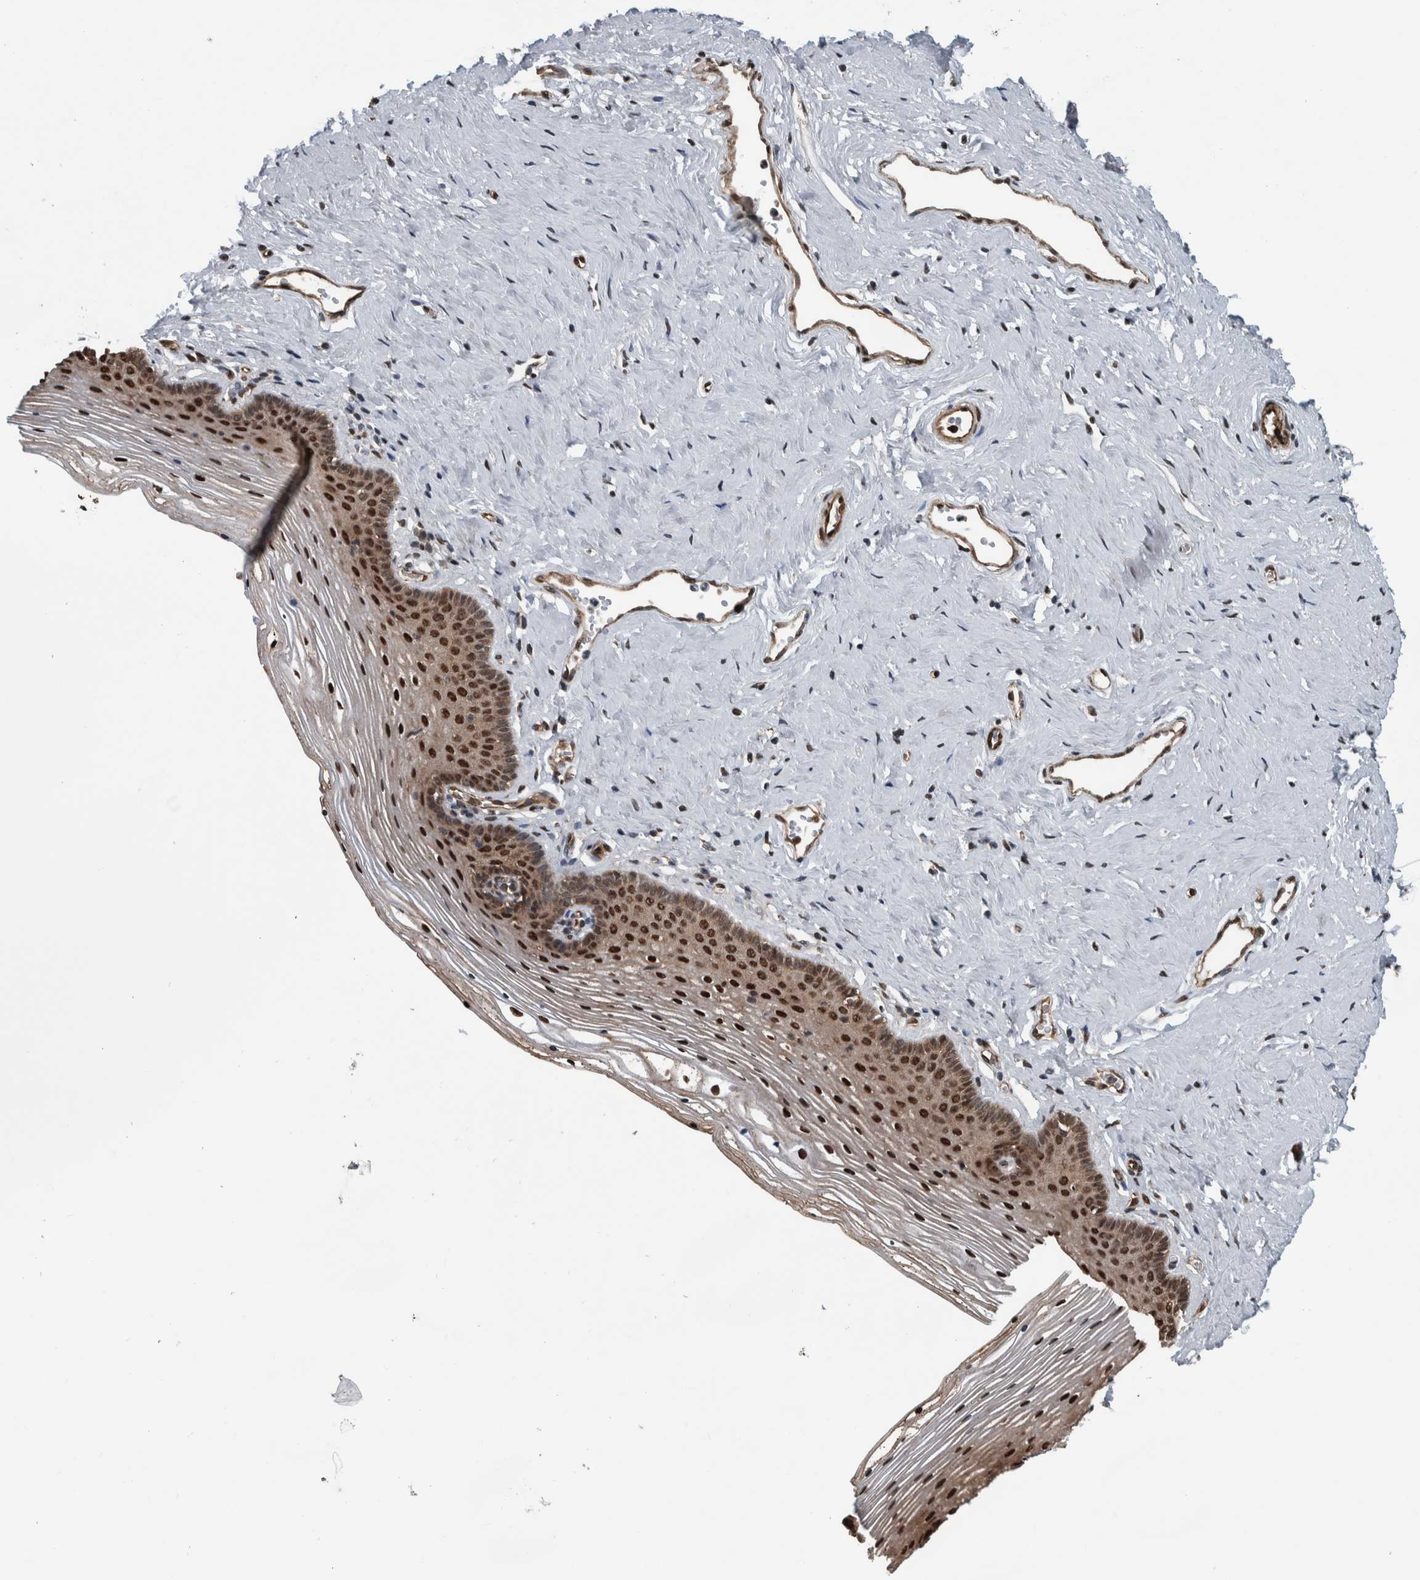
{"staining": {"intensity": "strong", "quantity": ">75%", "location": "nuclear"}, "tissue": "vagina", "cell_type": "Squamous epithelial cells", "image_type": "normal", "snomed": [{"axis": "morphology", "description": "Normal tissue, NOS"}, {"axis": "topography", "description": "Vagina"}], "caption": "Immunohistochemical staining of normal vagina demonstrates >75% levels of strong nuclear protein staining in approximately >75% of squamous epithelial cells.", "gene": "FAM135B", "patient": {"sex": "female", "age": 32}}